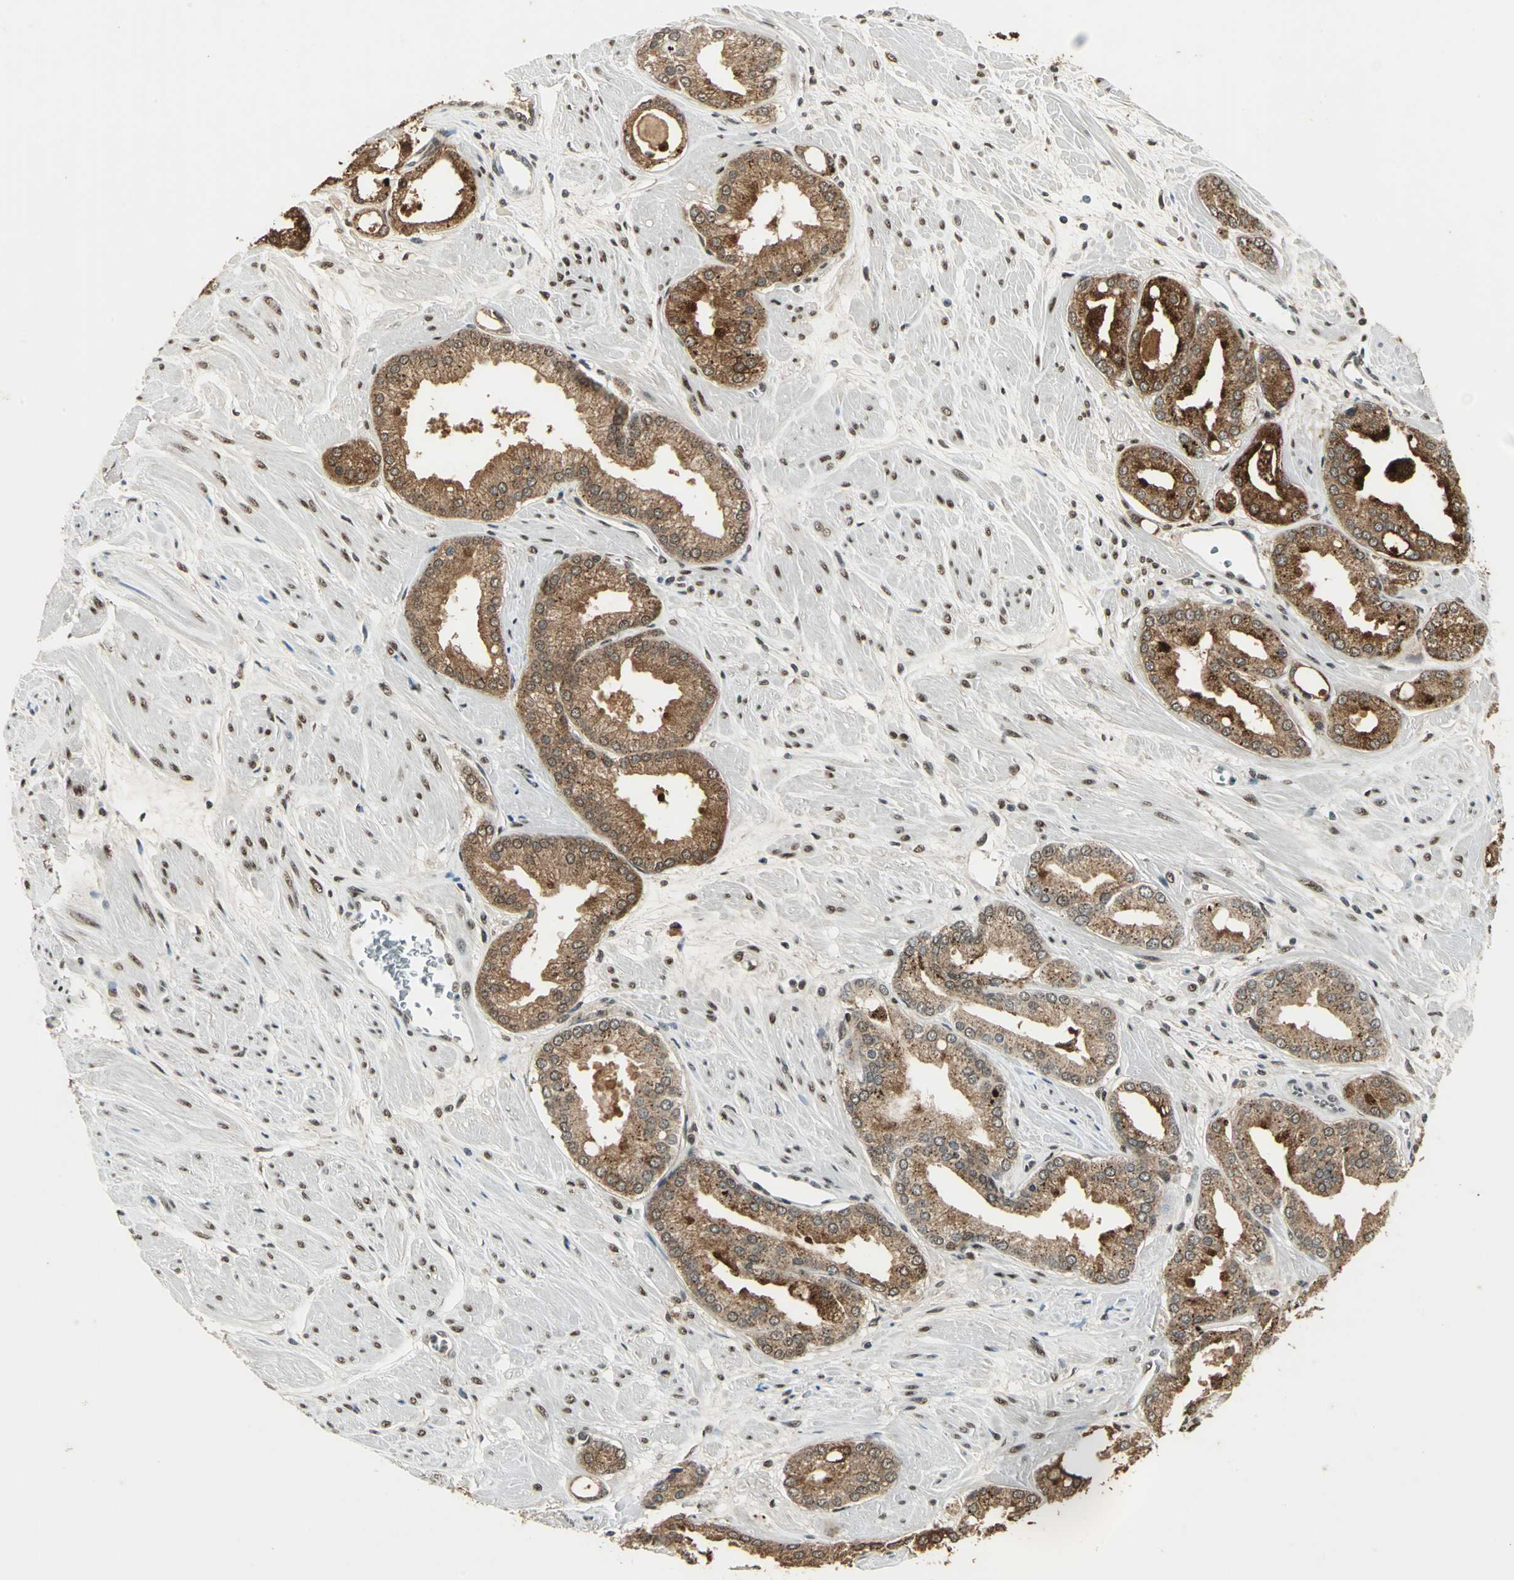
{"staining": {"intensity": "strong", "quantity": ">75%", "location": "cytoplasmic/membranous"}, "tissue": "prostate cancer", "cell_type": "Tumor cells", "image_type": "cancer", "snomed": [{"axis": "morphology", "description": "Adenocarcinoma, High grade"}, {"axis": "topography", "description": "Prostate"}], "caption": "Human prostate cancer stained with a brown dye exhibits strong cytoplasmic/membranous positive positivity in about >75% of tumor cells.", "gene": "RAD17", "patient": {"sex": "male", "age": 61}}